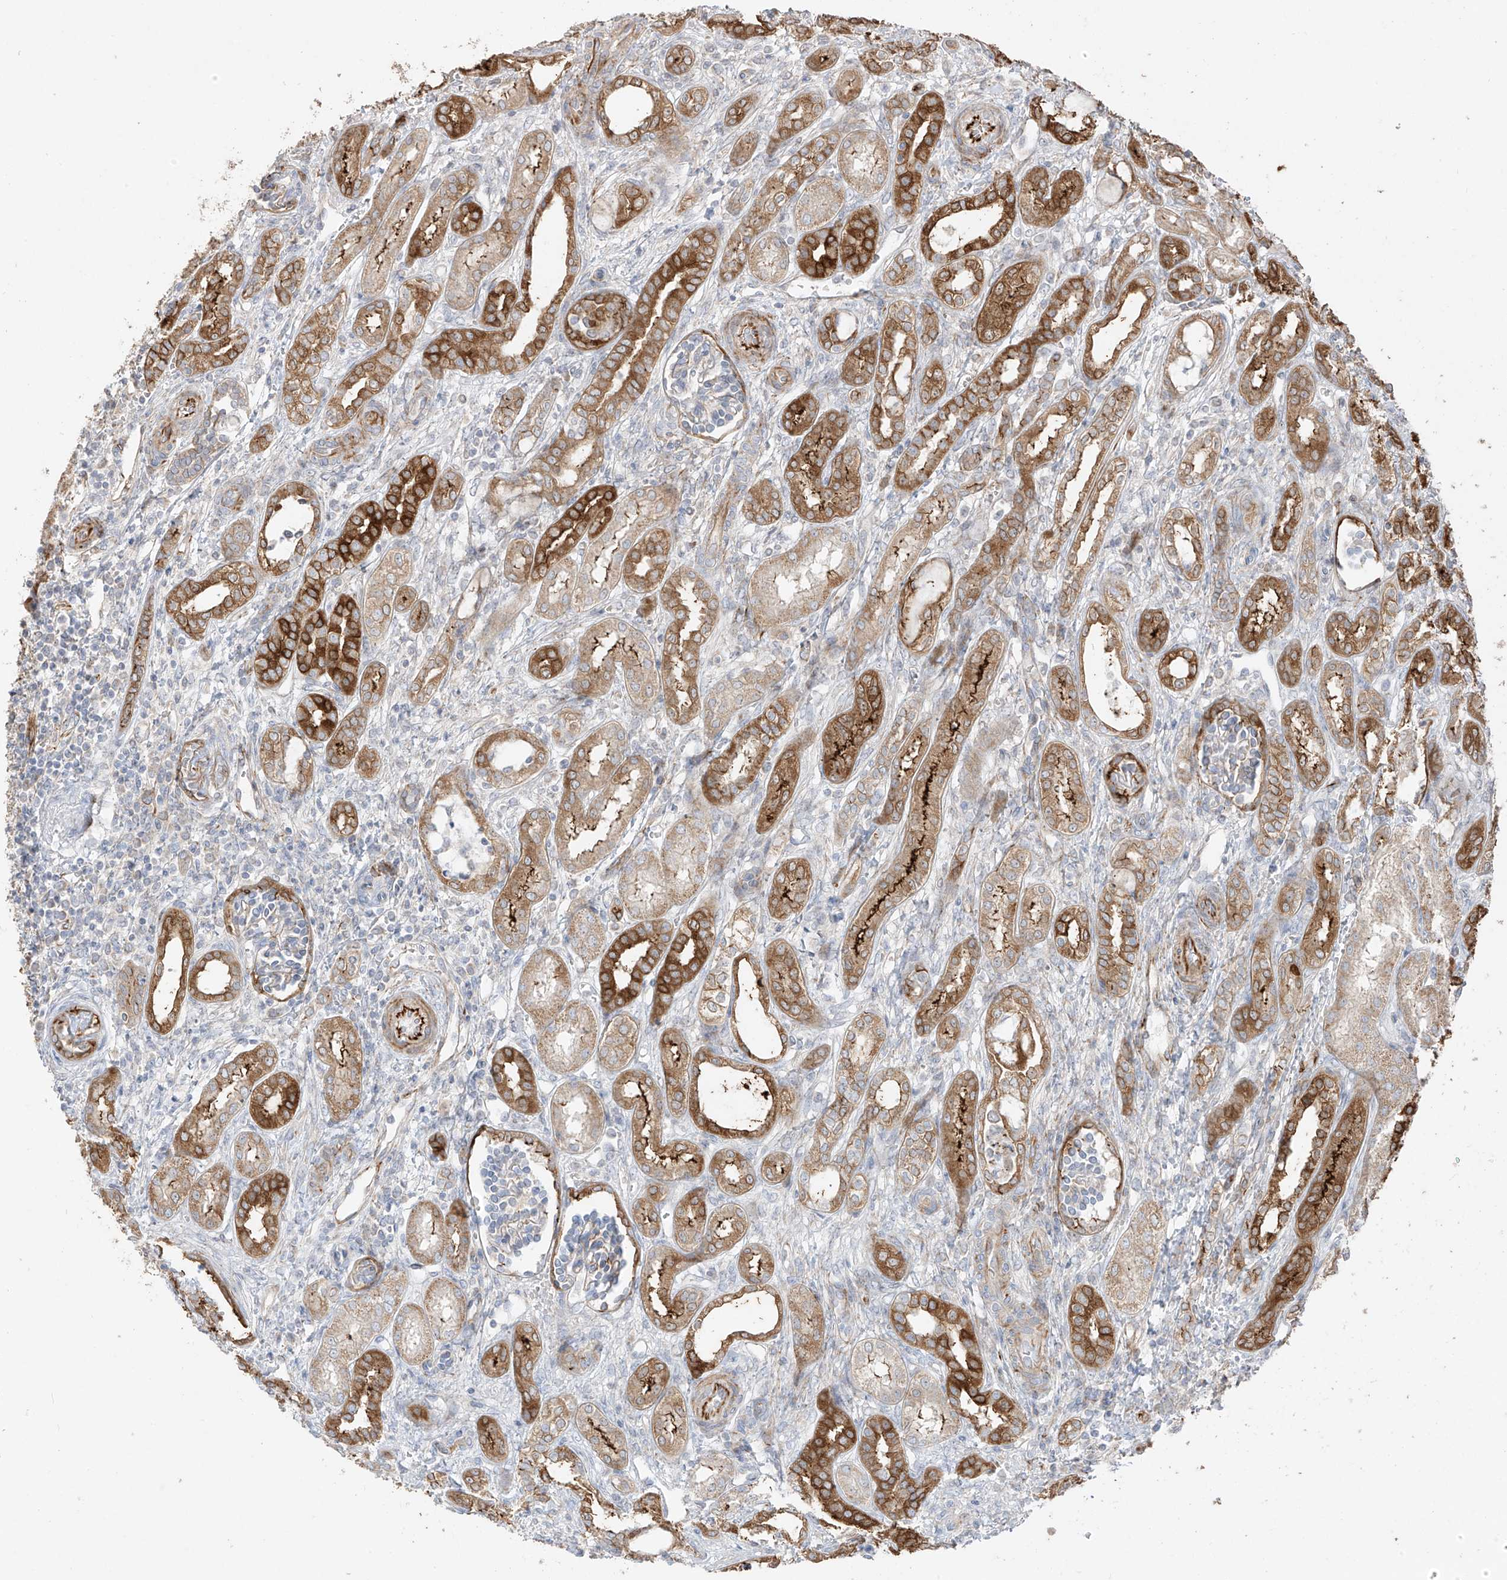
{"staining": {"intensity": "moderate", "quantity": "<25%", "location": "cytoplasmic/membranous"}, "tissue": "kidney", "cell_type": "Cells in glomeruli", "image_type": "normal", "snomed": [{"axis": "morphology", "description": "Normal tissue, NOS"}, {"axis": "morphology", "description": "Neoplasm, malignant, NOS"}, {"axis": "topography", "description": "Kidney"}], "caption": "Immunohistochemistry image of benign kidney: kidney stained using IHC demonstrates low levels of moderate protein expression localized specifically in the cytoplasmic/membranous of cells in glomeruli, appearing as a cytoplasmic/membranous brown color.", "gene": "DCDC2", "patient": {"sex": "female", "age": 1}}